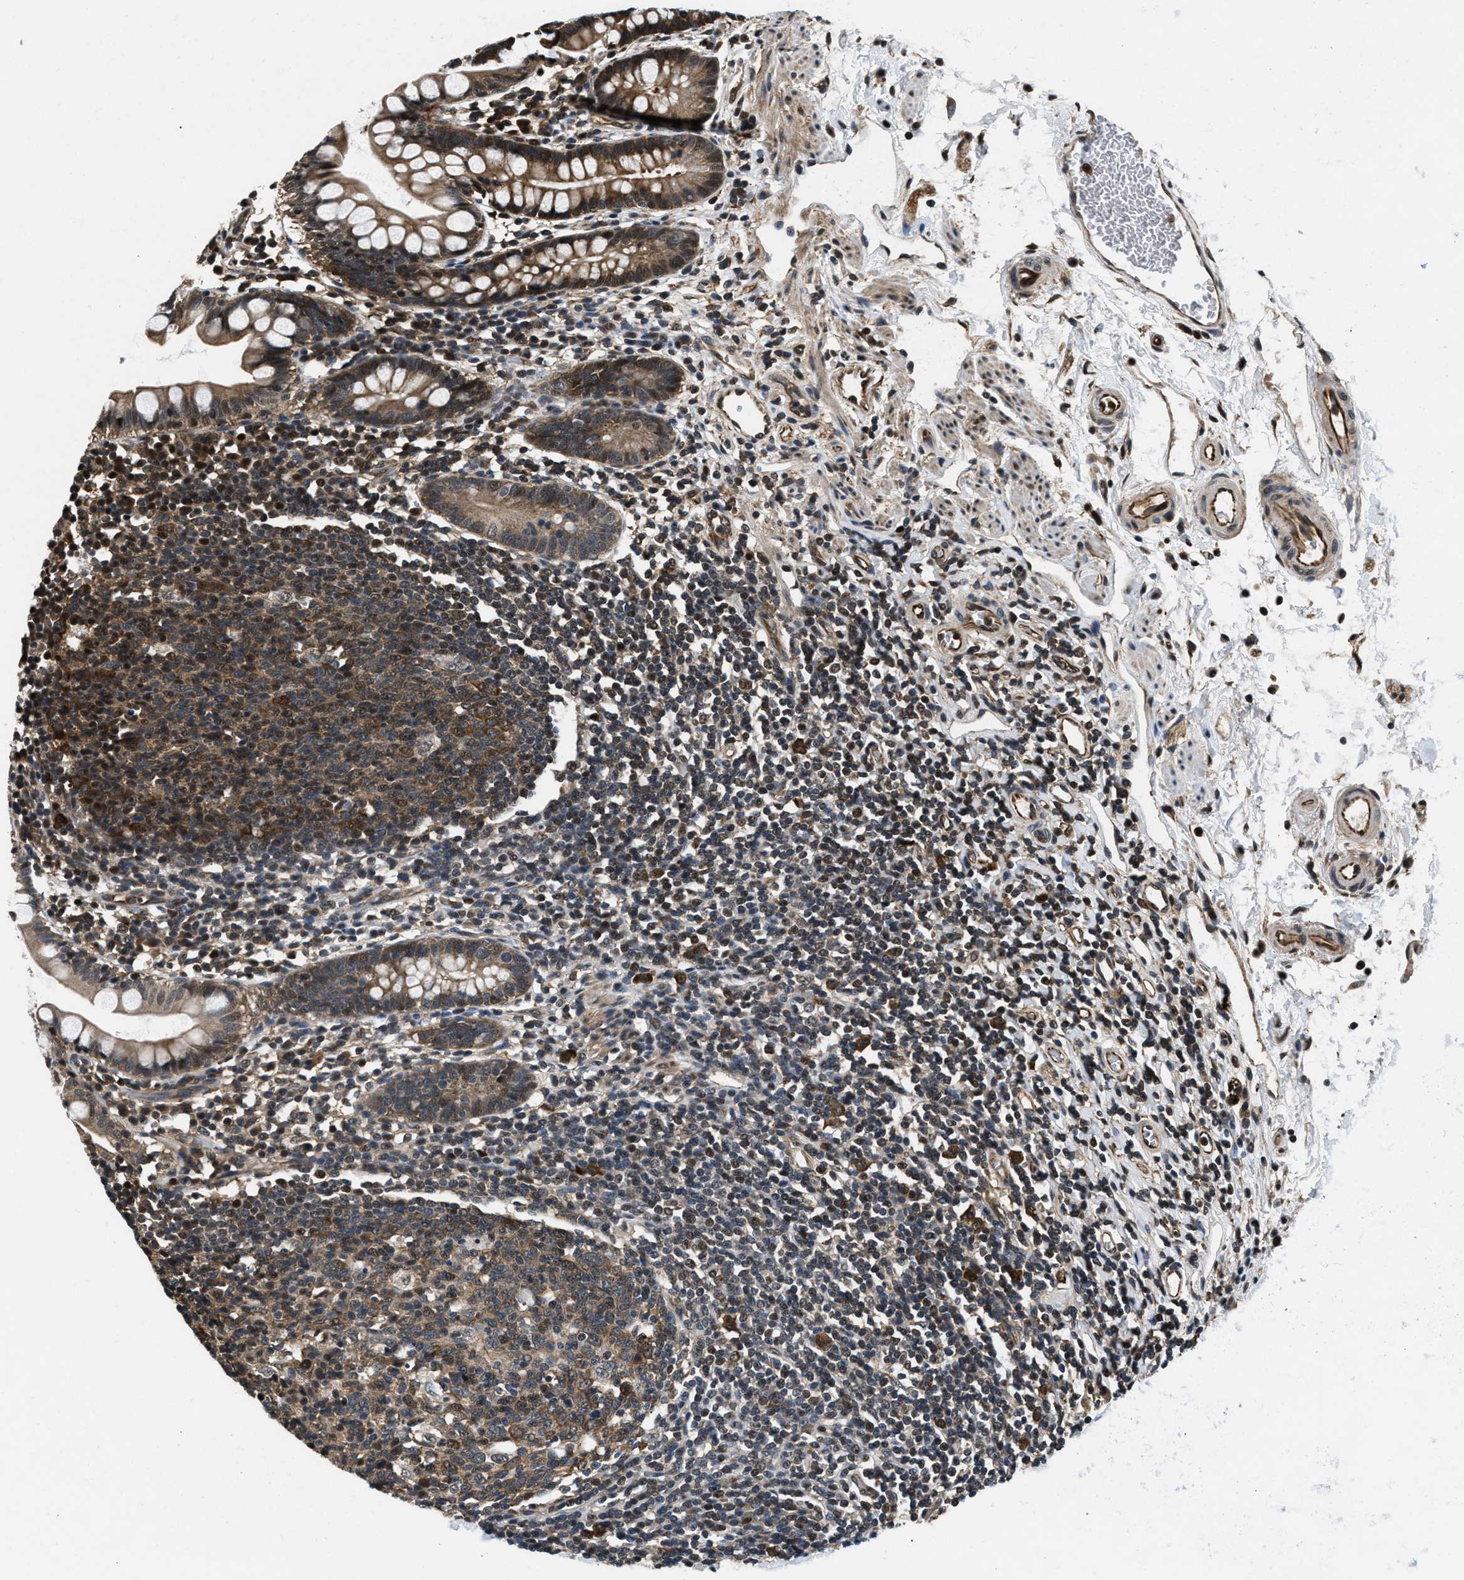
{"staining": {"intensity": "weak", "quantity": ">75%", "location": "cytoplasmic/membranous"}, "tissue": "small intestine", "cell_type": "Glandular cells", "image_type": "normal", "snomed": [{"axis": "morphology", "description": "Normal tissue, NOS"}, {"axis": "topography", "description": "Small intestine"}], "caption": "Immunohistochemical staining of benign human small intestine shows weak cytoplasmic/membranous protein staining in approximately >75% of glandular cells. (DAB IHC, brown staining for protein, blue staining for nuclei).", "gene": "RBM33", "patient": {"sex": "female", "age": 84}}